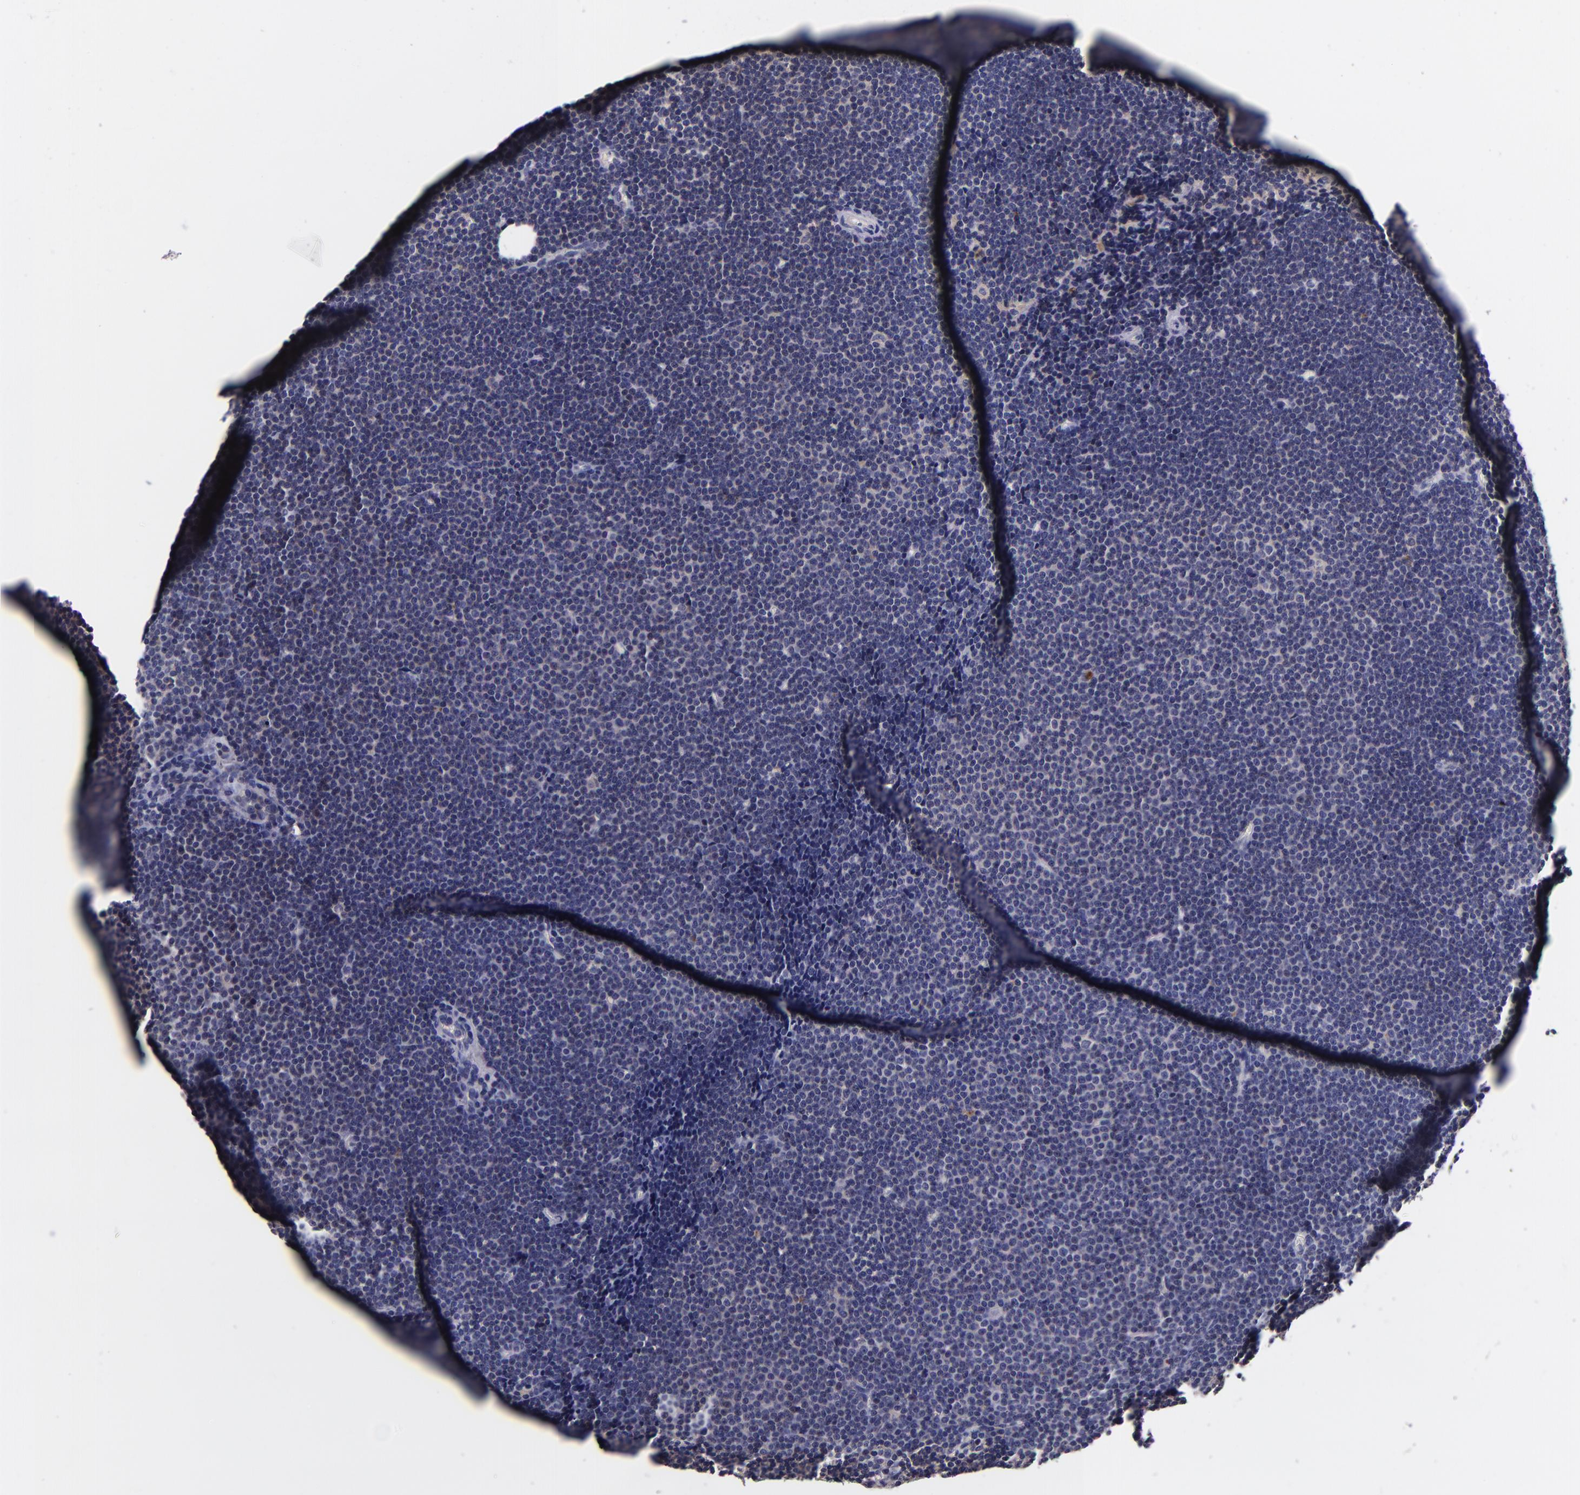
{"staining": {"intensity": "weak", "quantity": "25%-75%", "location": "cytoplasmic/membranous"}, "tissue": "lymphoma", "cell_type": "Tumor cells", "image_type": "cancer", "snomed": [{"axis": "morphology", "description": "Malignant lymphoma, non-Hodgkin's type, Low grade"}, {"axis": "topography", "description": "Lymph node"}], "caption": "Low-grade malignant lymphoma, non-Hodgkin's type stained with a brown dye shows weak cytoplasmic/membranous positive expression in about 25%-75% of tumor cells.", "gene": "RBP4", "patient": {"sex": "female", "age": 73}}